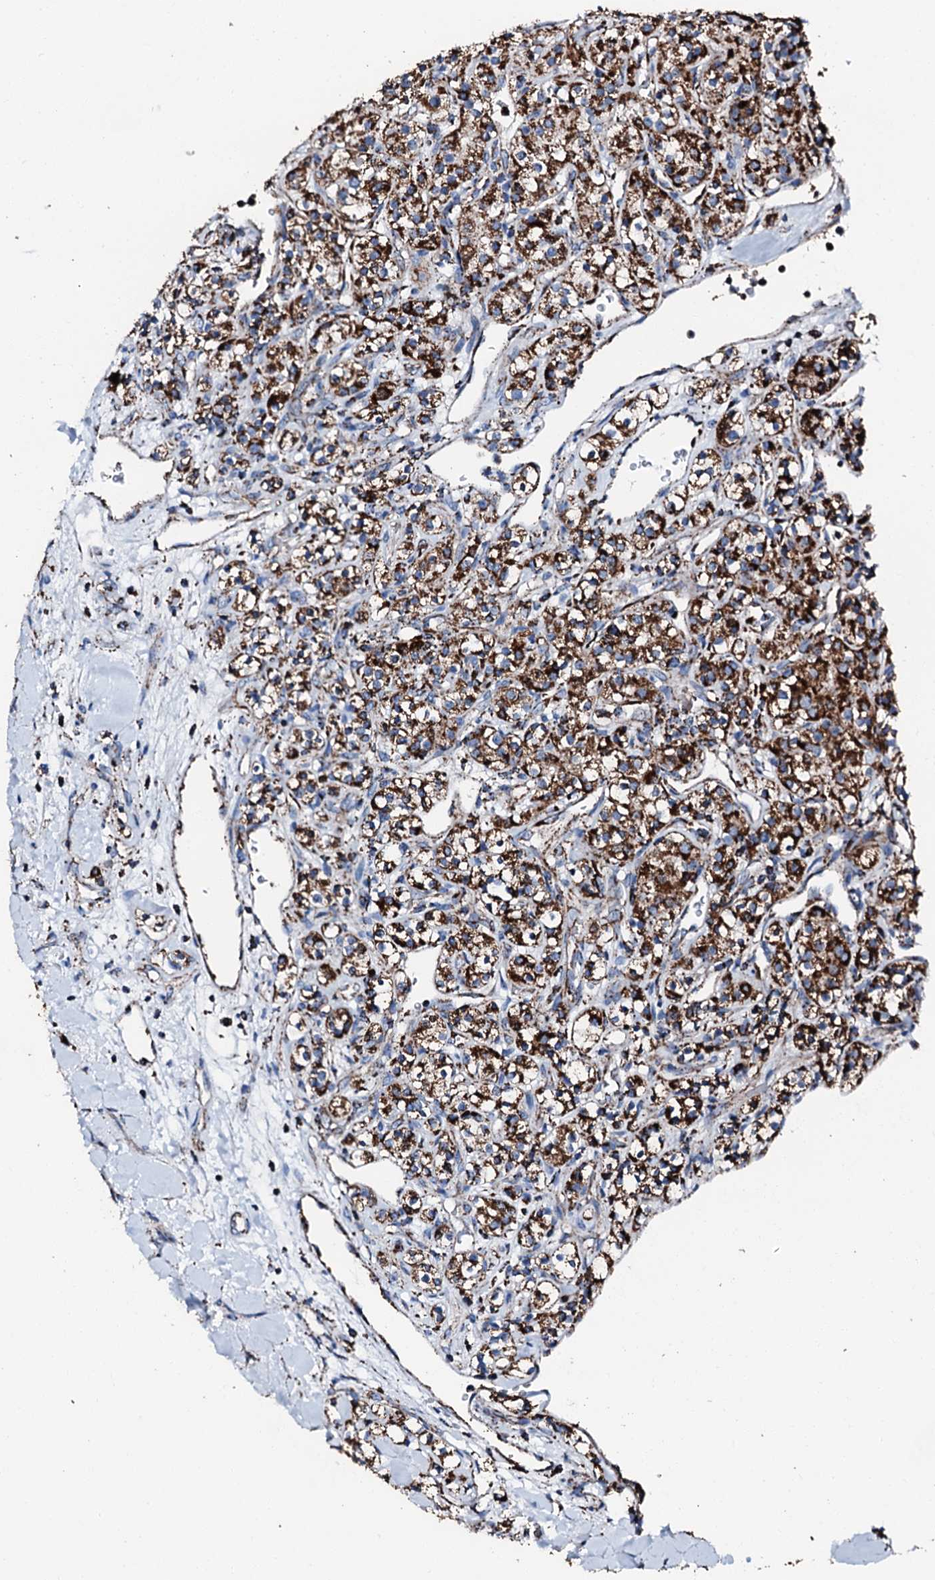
{"staining": {"intensity": "strong", "quantity": ">75%", "location": "cytoplasmic/membranous"}, "tissue": "renal cancer", "cell_type": "Tumor cells", "image_type": "cancer", "snomed": [{"axis": "morphology", "description": "Adenocarcinoma, NOS"}, {"axis": "topography", "description": "Kidney"}], "caption": "DAB (3,3'-diaminobenzidine) immunohistochemical staining of renal adenocarcinoma displays strong cytoplasmic/membranous protein expression in about >75% of tumor cells. (brown staining indicates protein expression, while blue staining denotes nuclei).", "gene": "HADH", "patient": {"sex": "male", "age": 77}}